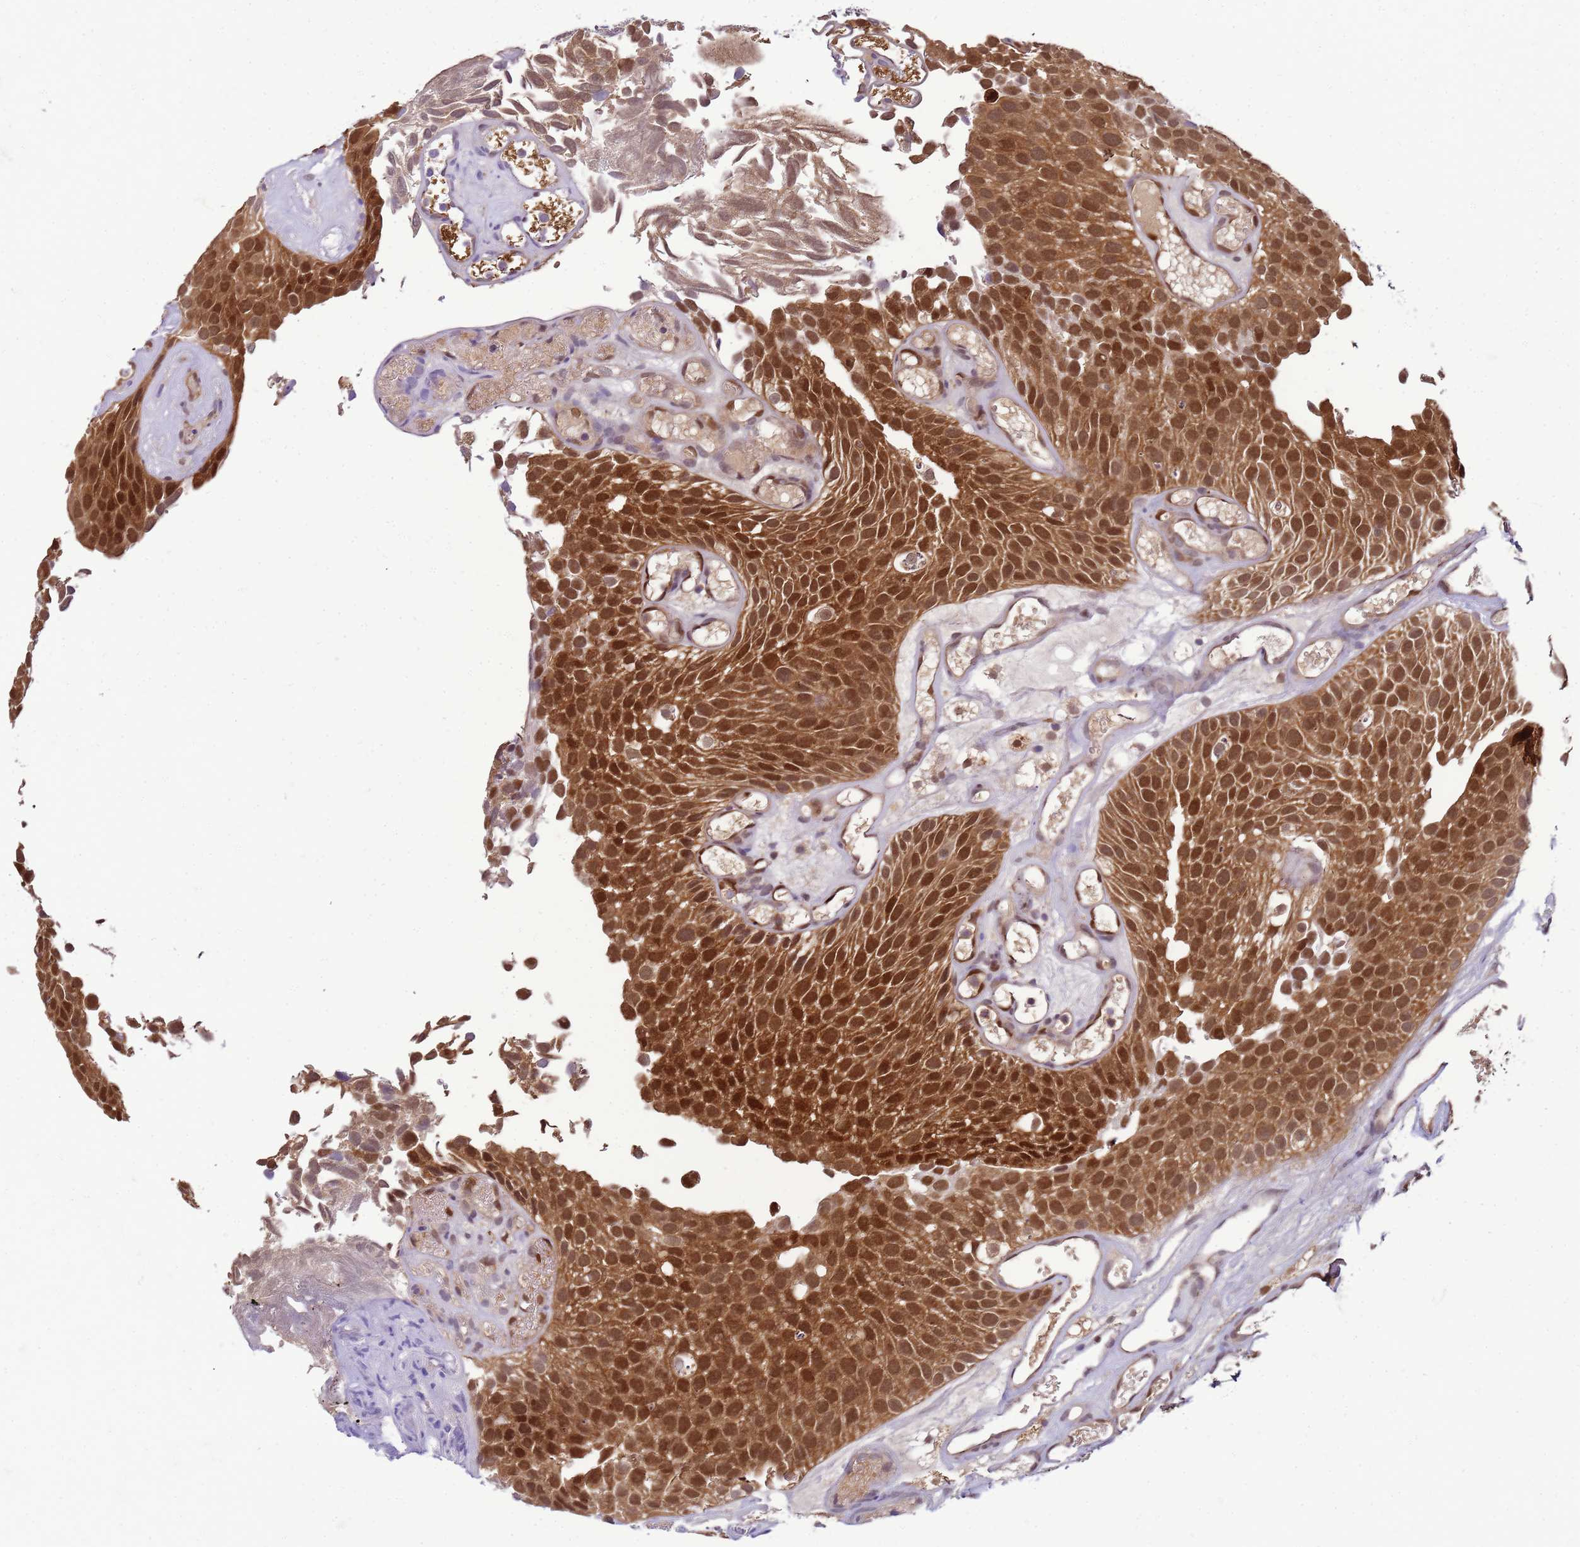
{"staining": {"intensity": "strong", "quantity": ">75%", "location": "cytoplasmic/membranous,nuclear"}, "tissue": "urothelial cancer", "cell_type": "Tumor cells", "image_type": "cancer", "snomed": [{"axis": "morphology", "description": "Urothelial carcinoma, Low grade"}, {"axis": "topography", "description": "Urinary bladder"}], "caption": "The immunohistochemical stain shows strong cytoplasmic/membranous and nuclear staining in tumor cells of low-grade urothelial carcinoma tissue.", "gene": "DDI2", "patient": {"sex": "male", "age": 89}}